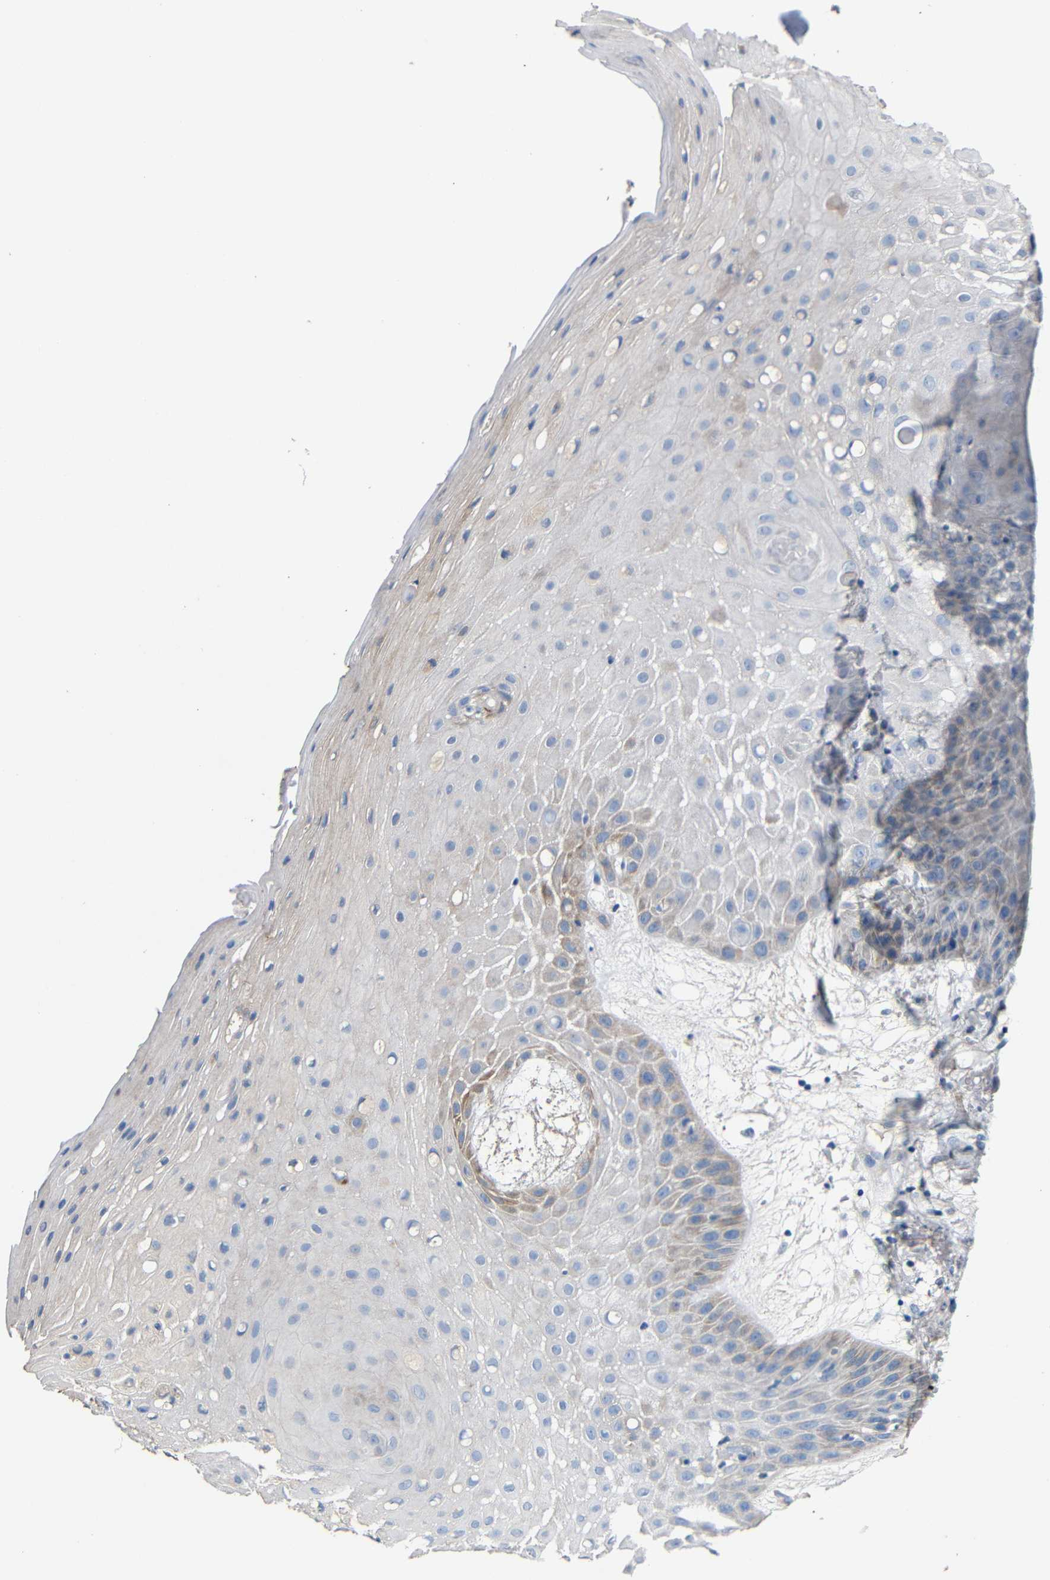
{"staining": {"intensity": "weak", "quantity": "<25%", "location": "cytoplasmic/membranous"}, "tissue": "skin cancer", "cell_type": "Tumor cells", "image_type": "cancer", "snomed": [{"axis": "morphology", "description": "Squamous cell carcinoma, NOS"}, {"axis": "topography", "description": "Skin"}], "caption": "The micrograph shows no significant staining in tumor cells of skin cancer.", "gene": "ACKR2", "patient": {"sex": "male", "age": 65}}